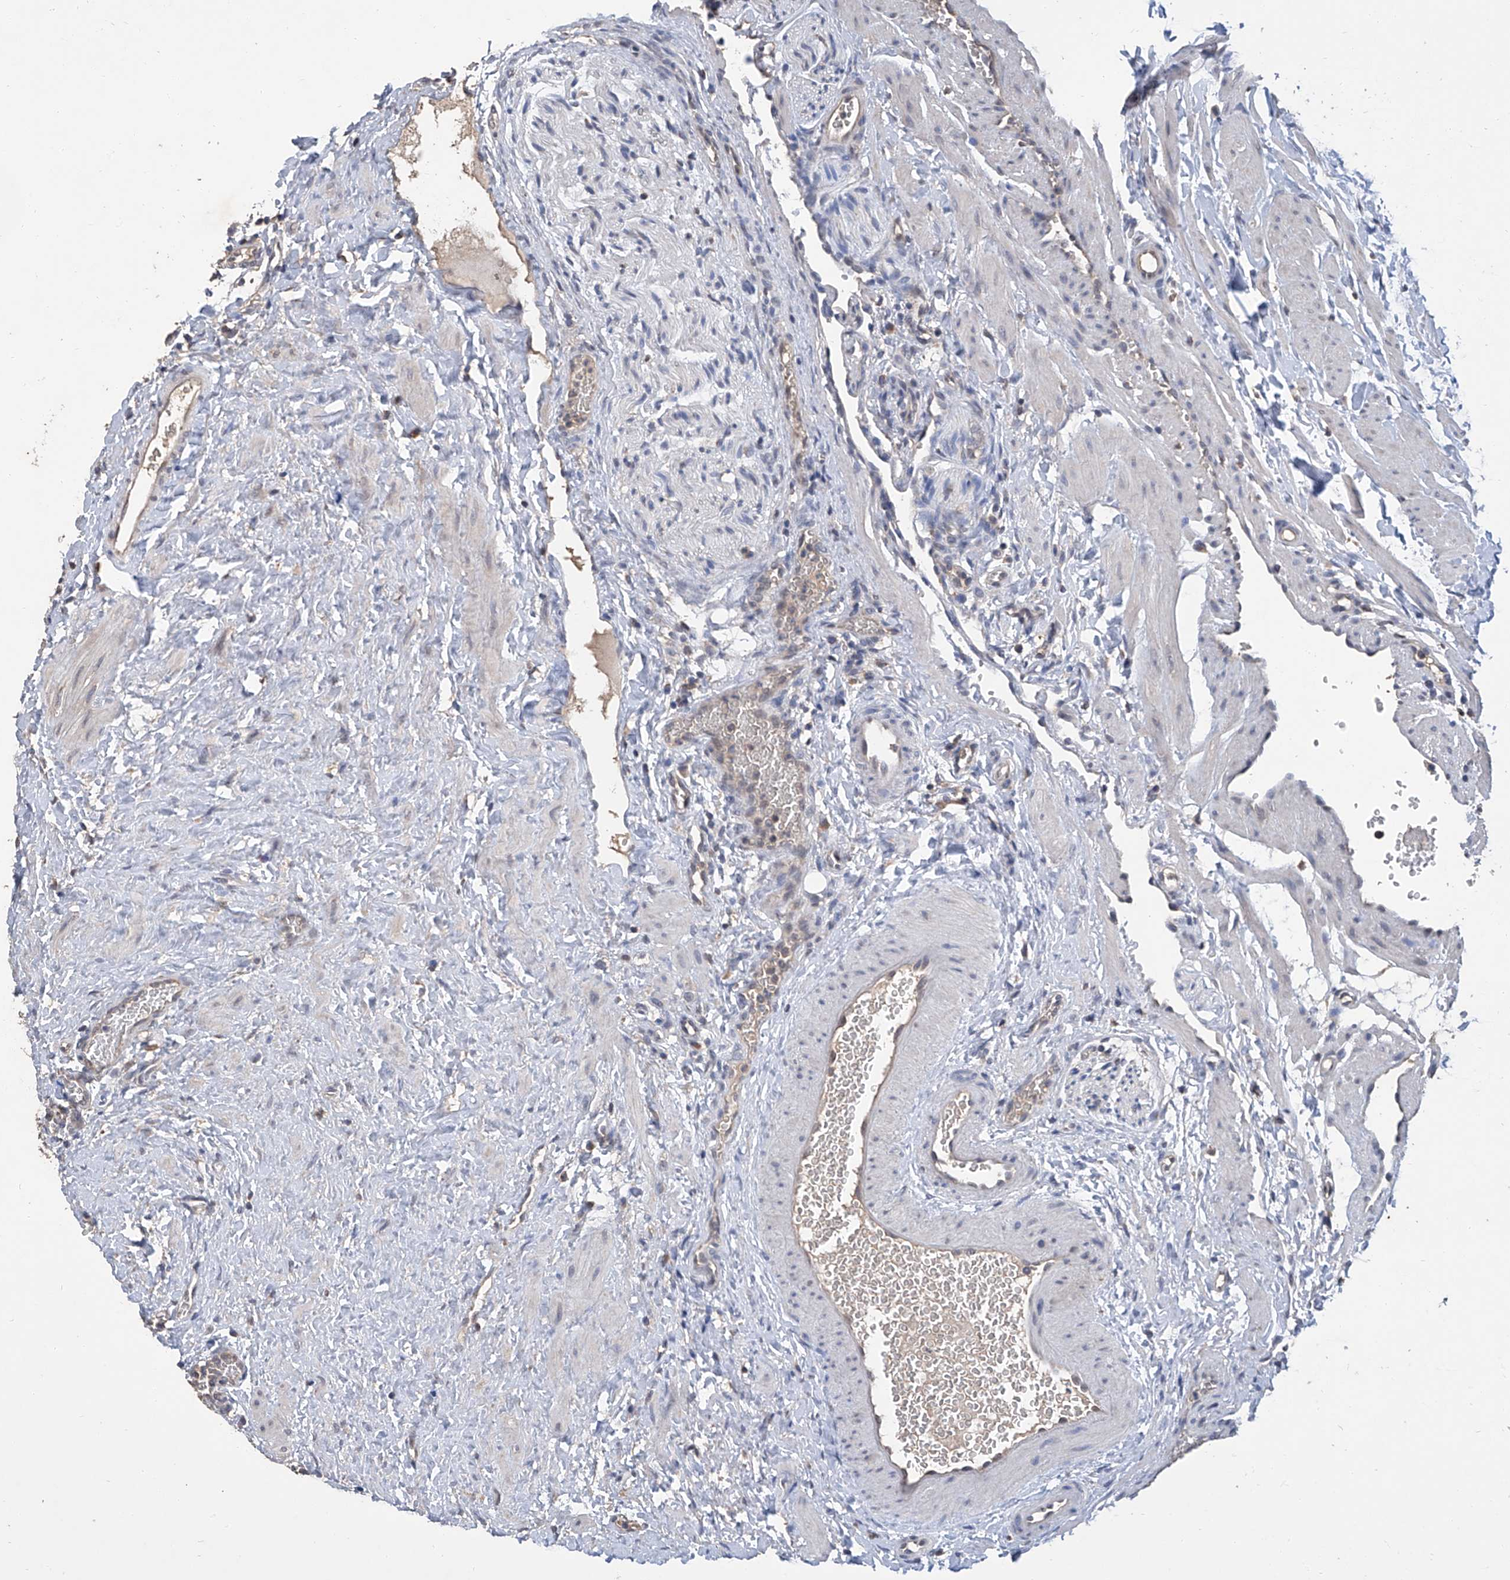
{"staining": {"intensity": "weak", "quantity": "25%-75%", "location": "cytoplasmic/membranous"}, "tissue": "ovary", "cell_type": "Follicle cells", "image_type": "normal", "snomed": [{"axis": "morphology", "description": "Normal tissue, NOS"}, {"axis": "morphology", "description": "Cyst, NOS"}, {"axis": "topography", "description": "Ovary"}], "caption": "Follicle cells reveal low levels of weak cytoplasmic/membranous expression in about 25%-75% of cells in normal ovary.", "gene": "GPT", "patient": {"sex": "female", "age": 33}}